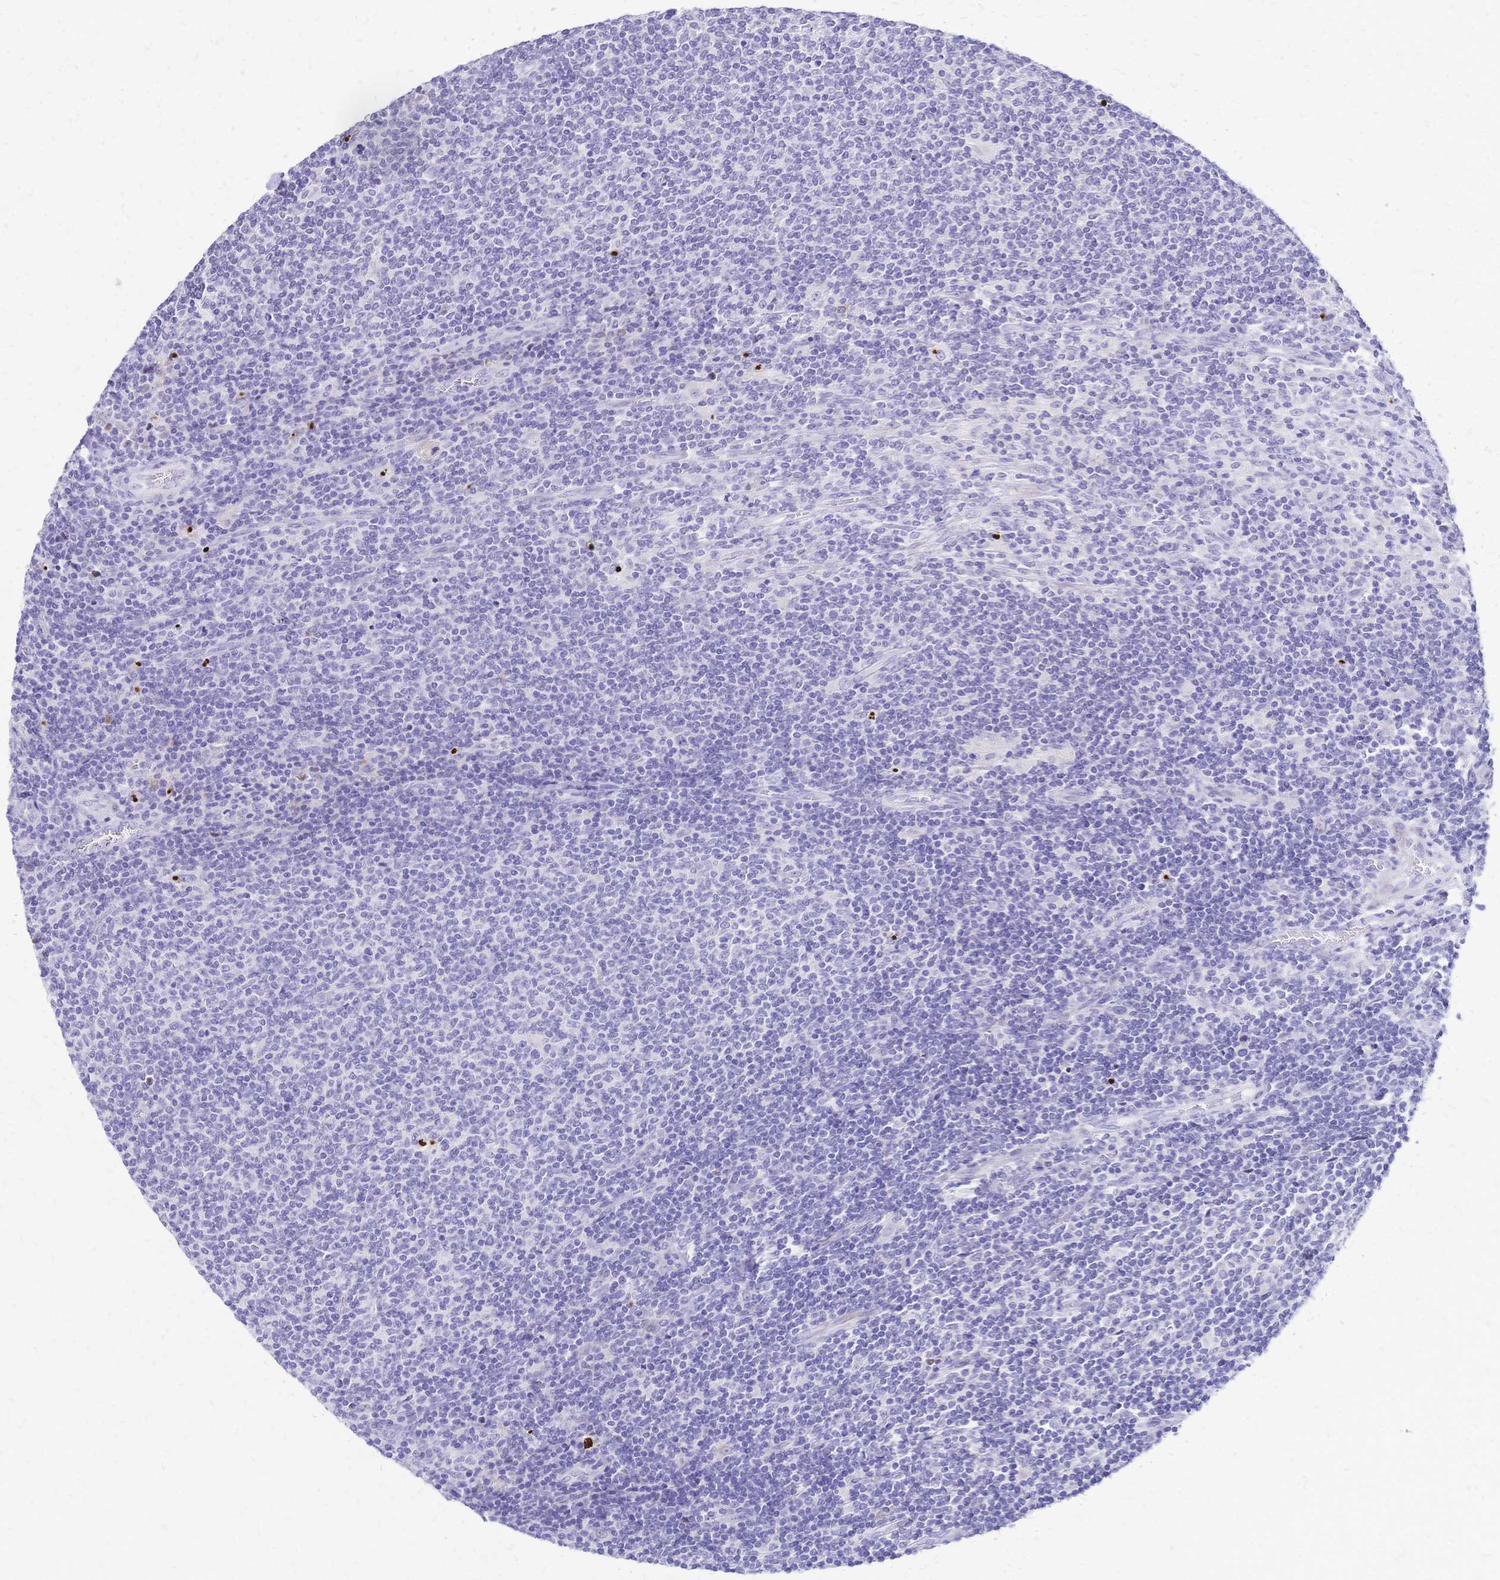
{"staining": {"intensity": "negative", "quantity": "none", "location": "none"}, "tissue": "lymphoma", "cell_type": "Tumor cells", "image_type": "cancer", "snomed": [{"axis": "morphology", "description": "Malignant lymphoma, non-Hodgkin's type, Low grade"}, {"axis": "topography", "description": "Lymph node"}], "caption": "High magnification brightfield microscopy of lymphoma stained with DAB (3,3'-diaminobenzidine) (brown) and counterstained with hematoxylin (blue): tumor cells show no significant staining.", "gene": "GRB7", "patient": {"sex": "male", "age": 52}}